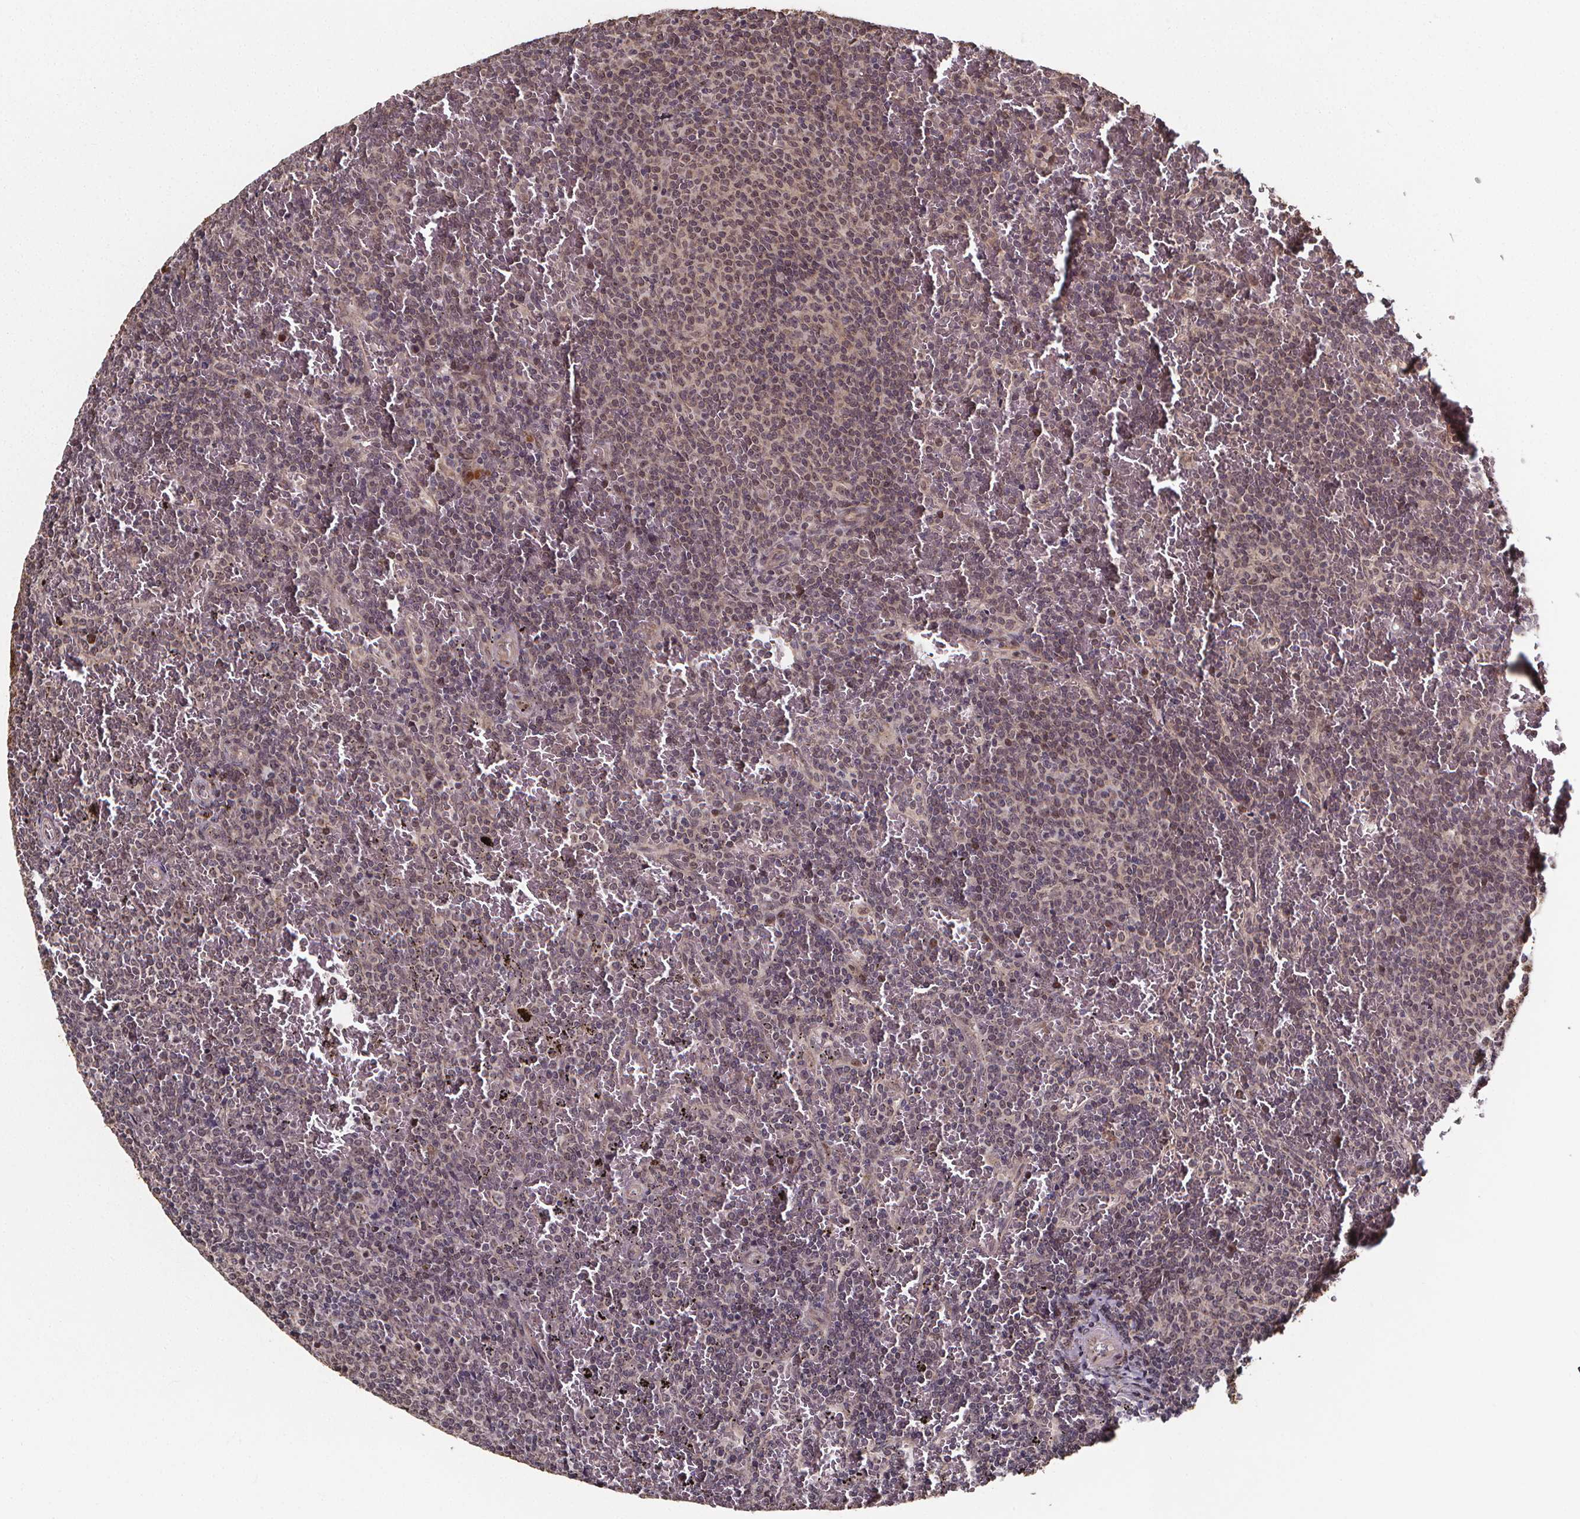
{"staining": {"intensity": "negative", "quantity": "none", "location": "none"}, "tissue": "lymphoma", "cell_type": "Tumor cells", "image_type": "cancer", "snomed": [{"axis": "morphology", "description": "Malignant lymphoma, non-Hodgkin's type, Low grade"}, {"axis": "topography", "description": "Spleen"}], "caption": "Immunohistochemistry photomicrograph of human low-grade malignant lymphoma, non-Hodgkin's type stained for a protein (brown), which shows no positivity in tumor cells. (IHC, brightfield microscopy, high magnification).", "gene": "DDIT3", "patient": {"sex": "female", "age": 77}}